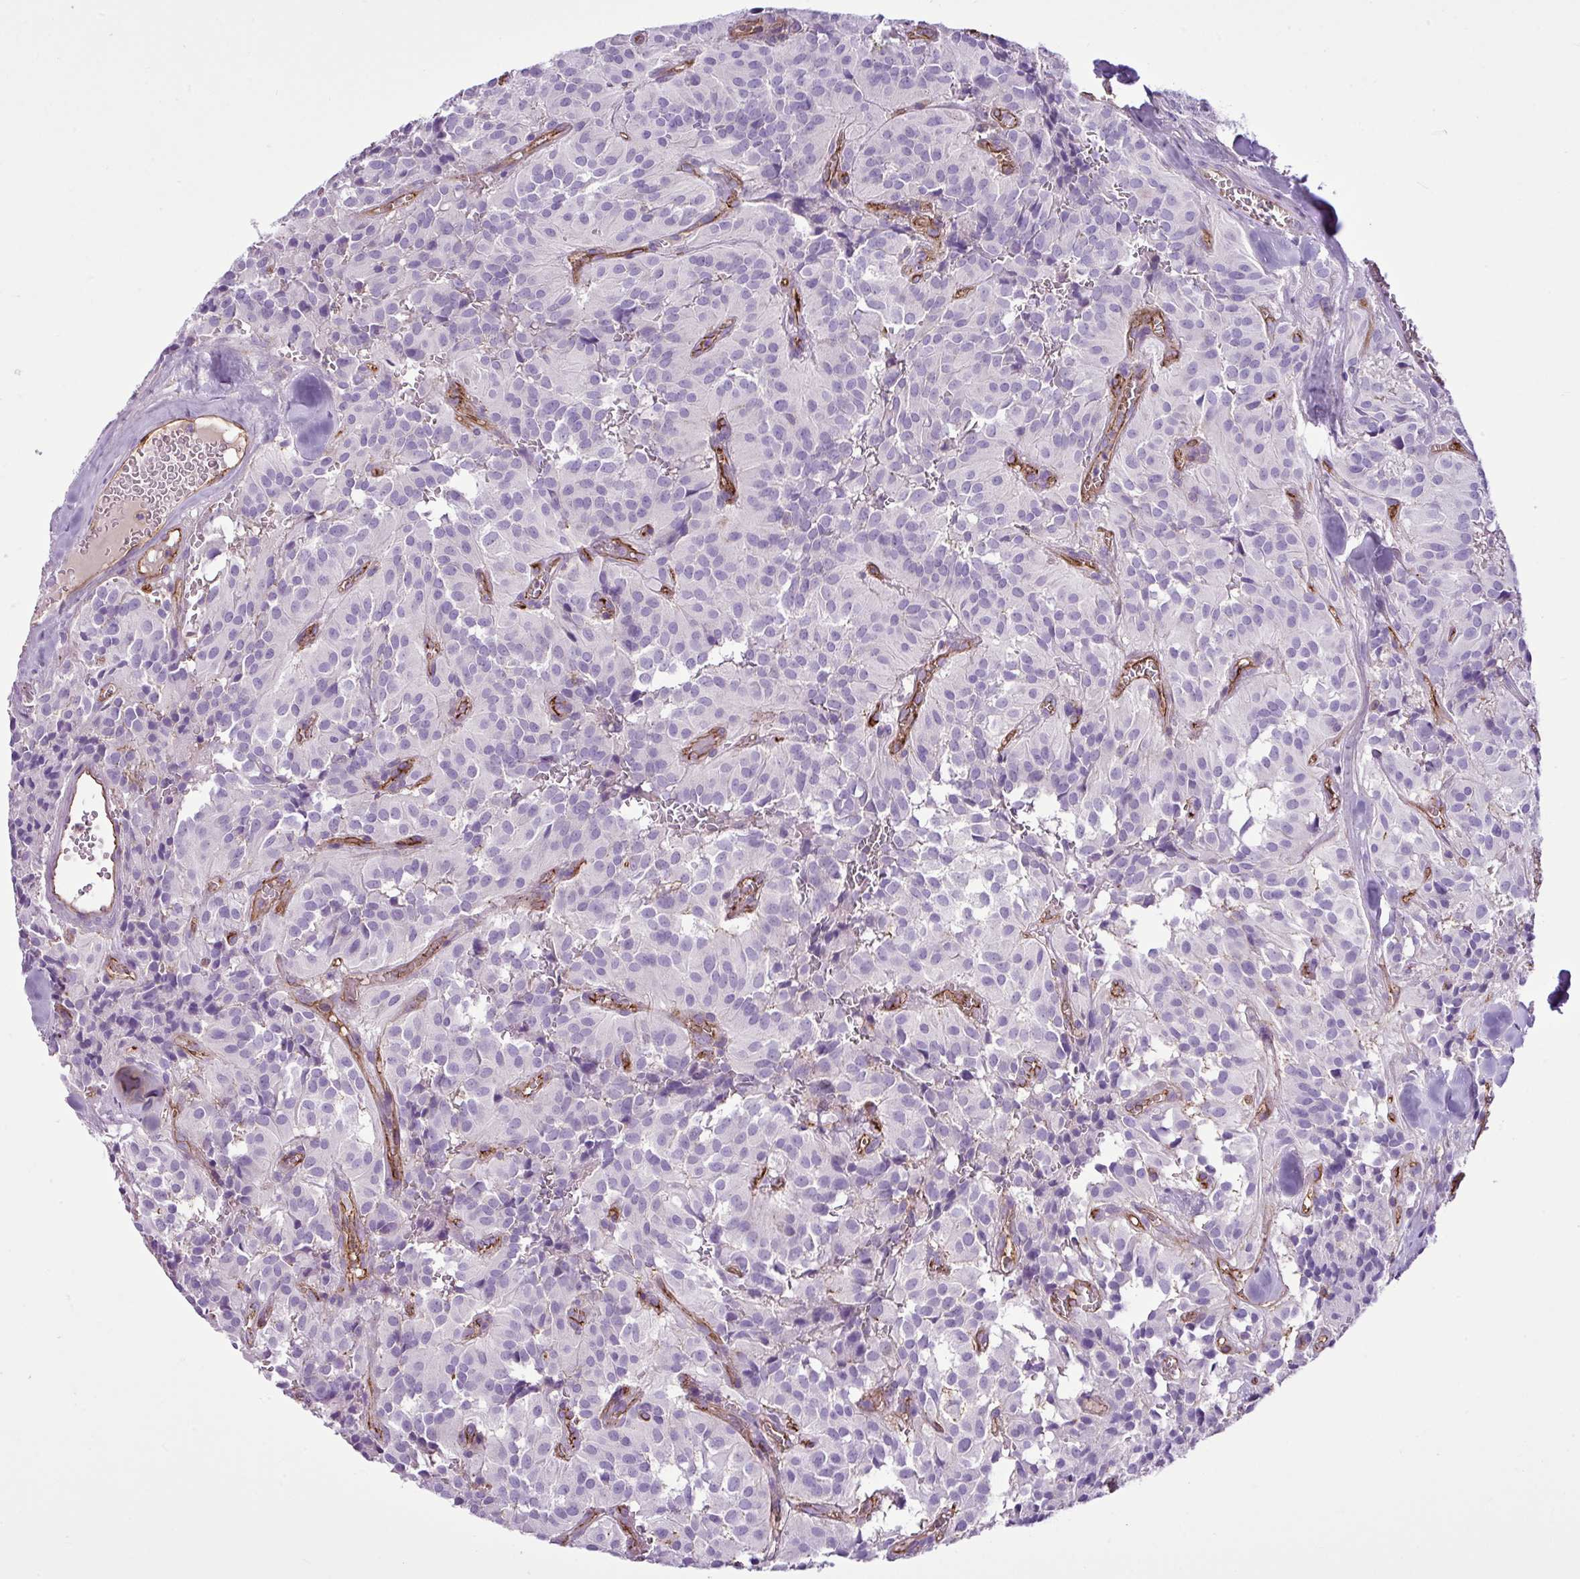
{"staining": {"intensity": "negative", "quantity": "none", "location": "none"}, "tissue": "glioma", "cell_type": "Tumor cells", "image_type": "cancer", "snomed": [{"axis": "morphology", "description": "Glioma, malignant, Low grade"}, {"axis": "topography", "description": "Brain"}], "caption": "DAB immunohistochemical staining of glioma exhibits no significant positivity in tumor cells.", "gene": "EME2", "patient": {"sex": "male", "age": 42}}